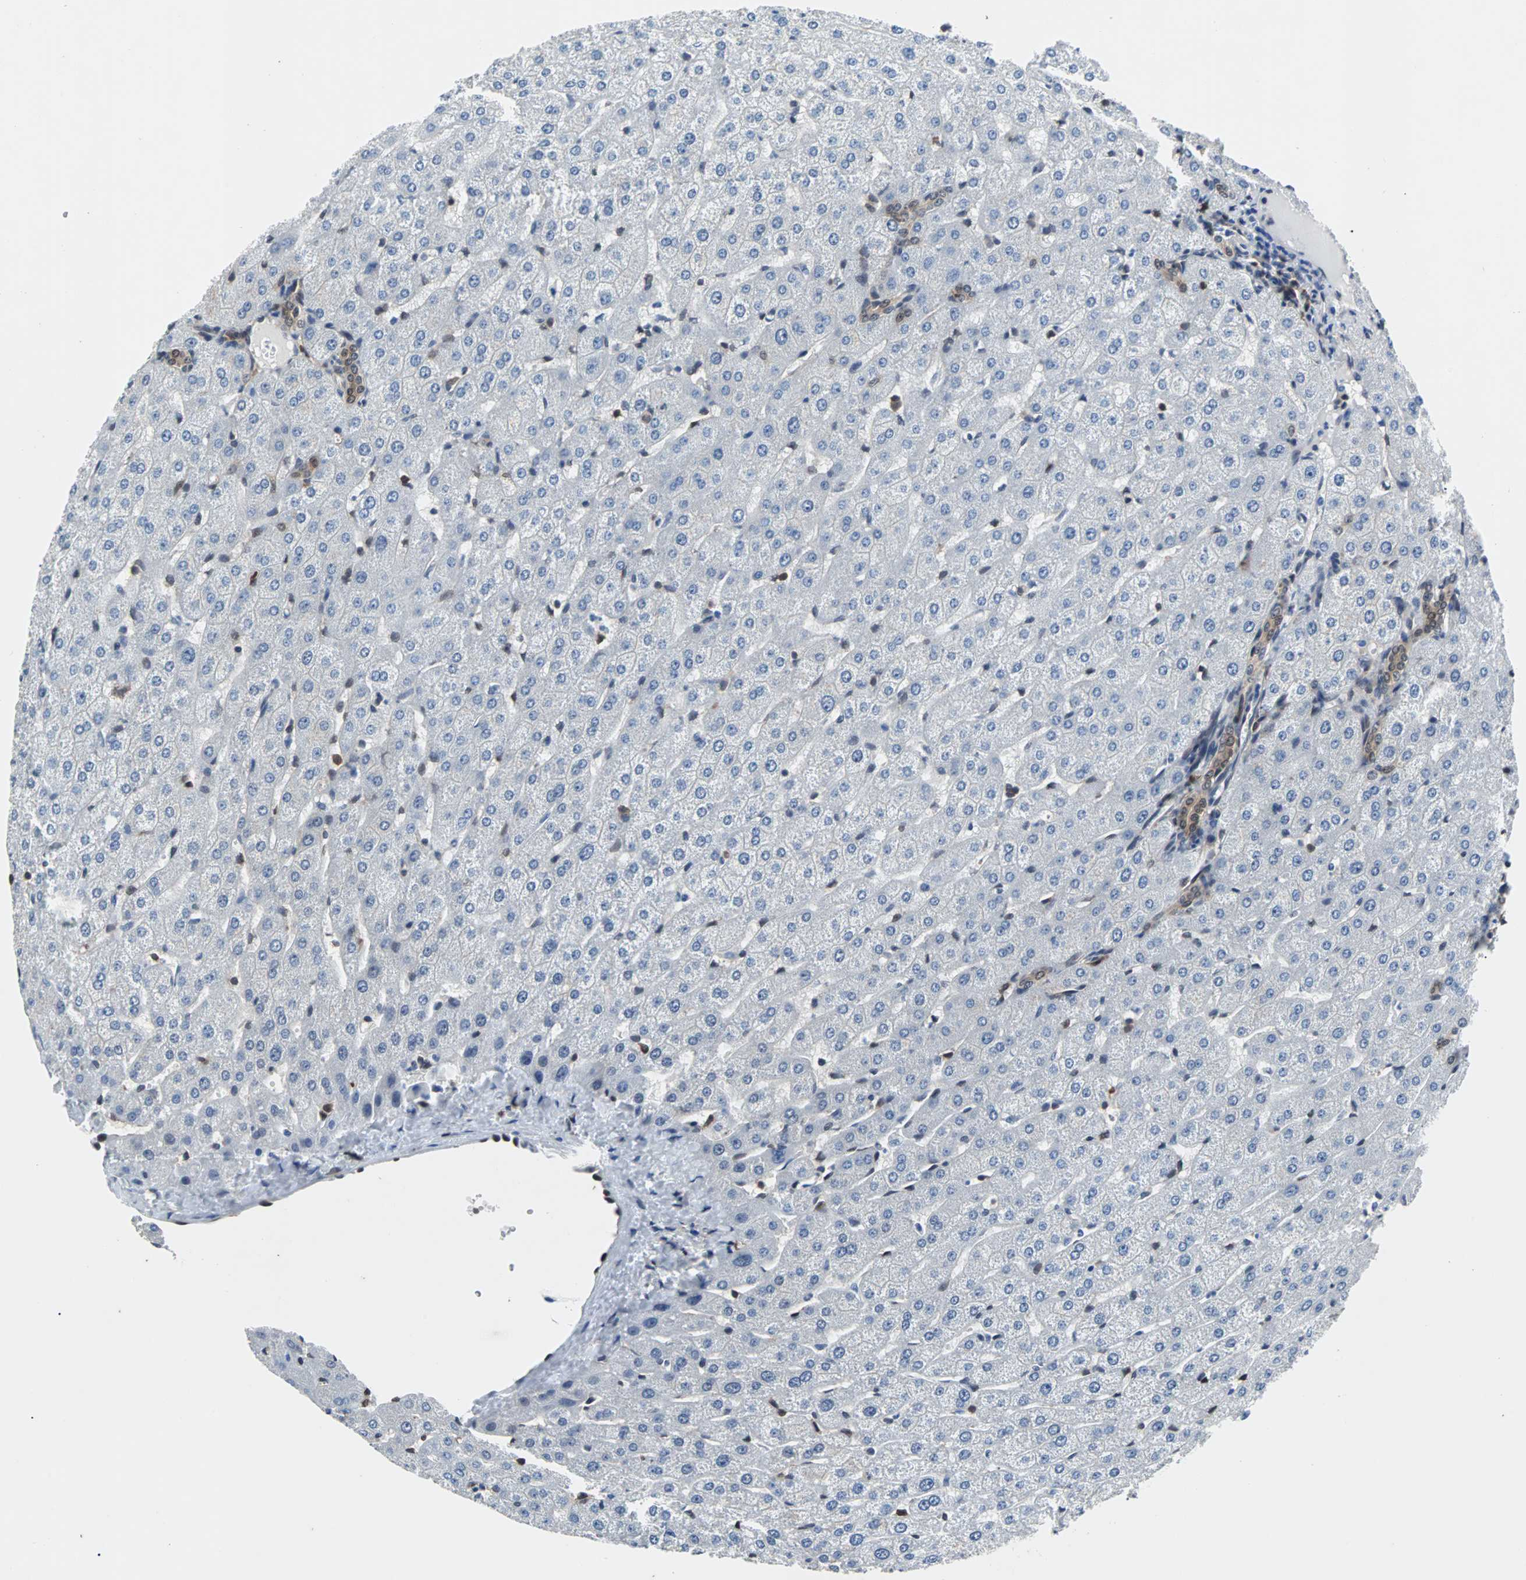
{"staining": {"intensity": "weak", "quantity": ">75%", "location": "cytoplasmic/membranous"}, "tissue": "liver", "cell_type": "Cholangiocytes", "image_type": "normal", "snomed": [{"axis": "morphology", "description": "Normal tissue, NOS"}, {"axis": "morphology", "description": "Fibrosis, NOS"}, {"axis": "topography", "description": "Liver"}], "caption": "A high-resolution histopathology image shows immunohistochemistry (IHC) staining of normal liver, which displays weak cytoplasmic/membranous expression in about >75% of cholangiocytes.", "gene": "MAP2K6", "patient": {"sex": "female", "age": 29}}